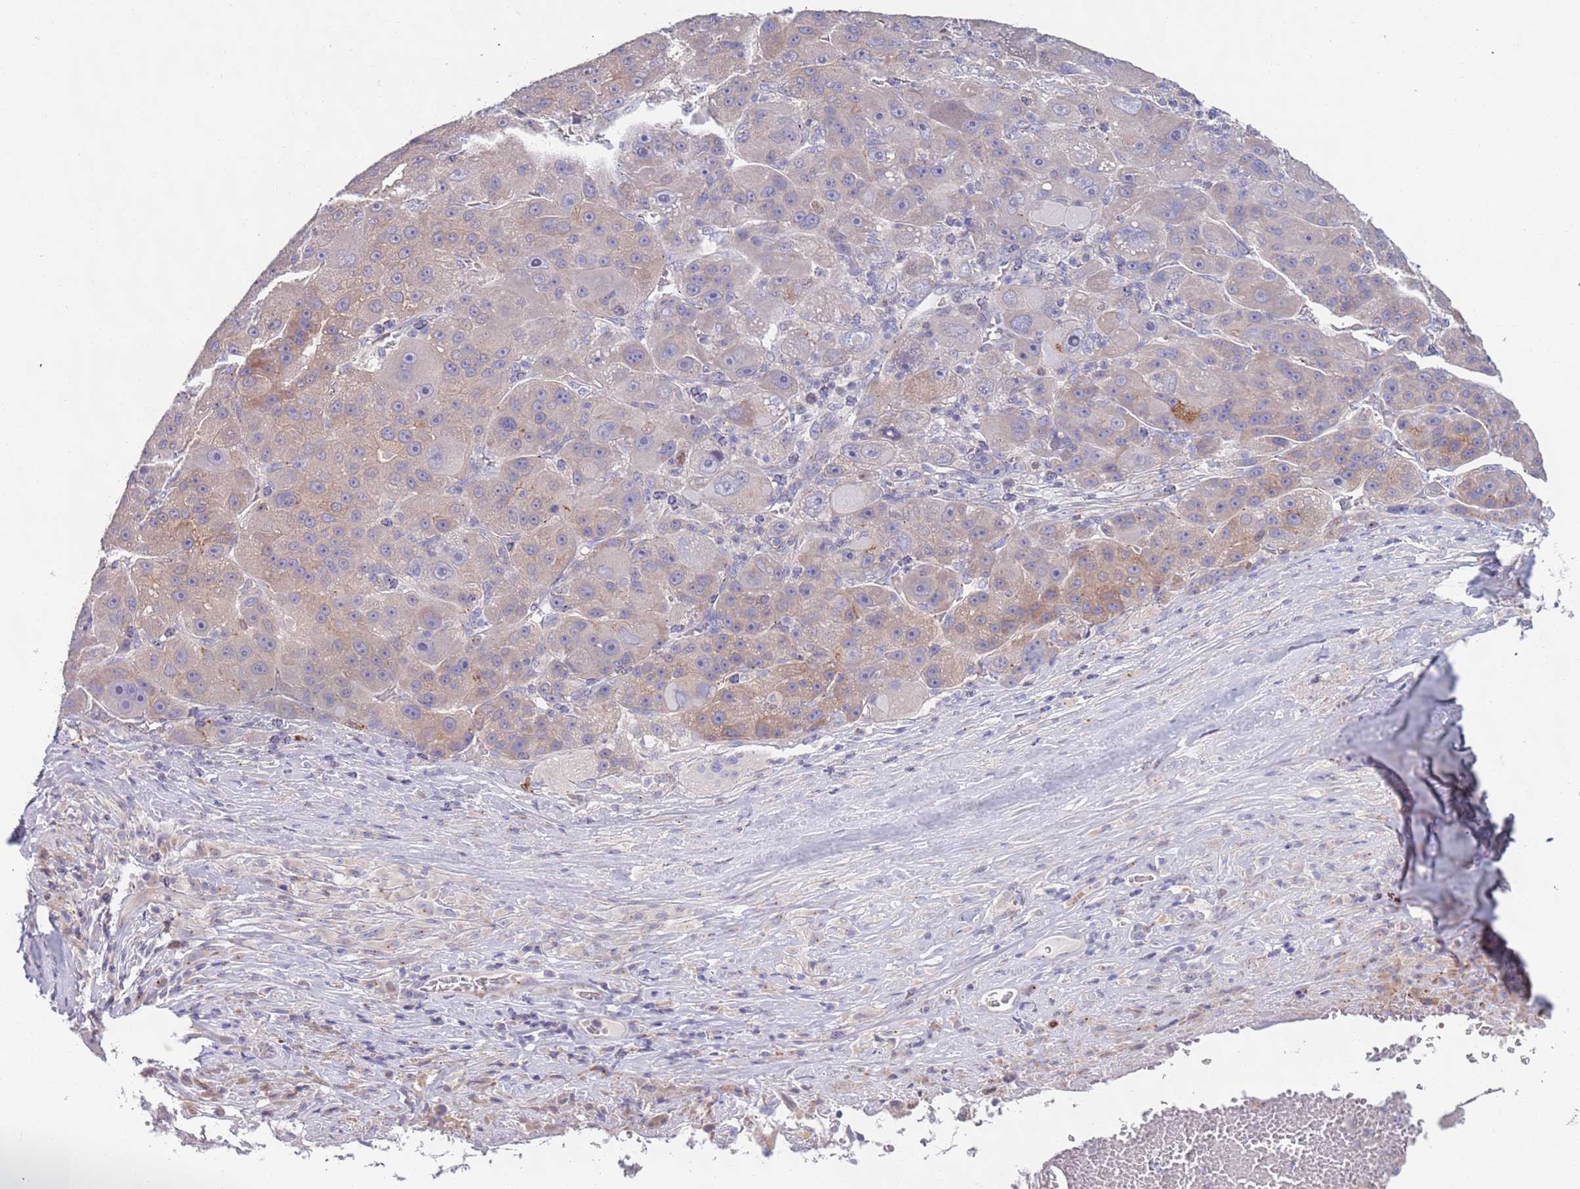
{"staining": {"intensity": "weak", "quantity": "<25%", "location": "cytoplasmic/membranous"}, "tissue": "liver cancer", "cell_type": "Tumor cells", "image_type": "cancer", "snomed": [{"axis": "morphology", "description": "Carcinoma, Hepatocellular, NOS"}, {"axis": "topography", "description": "Liver"}], "caption": "This is an immunohistochemistry photomicrograph of liver cancer (hepatocellular carcinoma). There is no expression in tumor cells.", "gene": "LTB", "patient": {"sex": "male", "age": 76}}